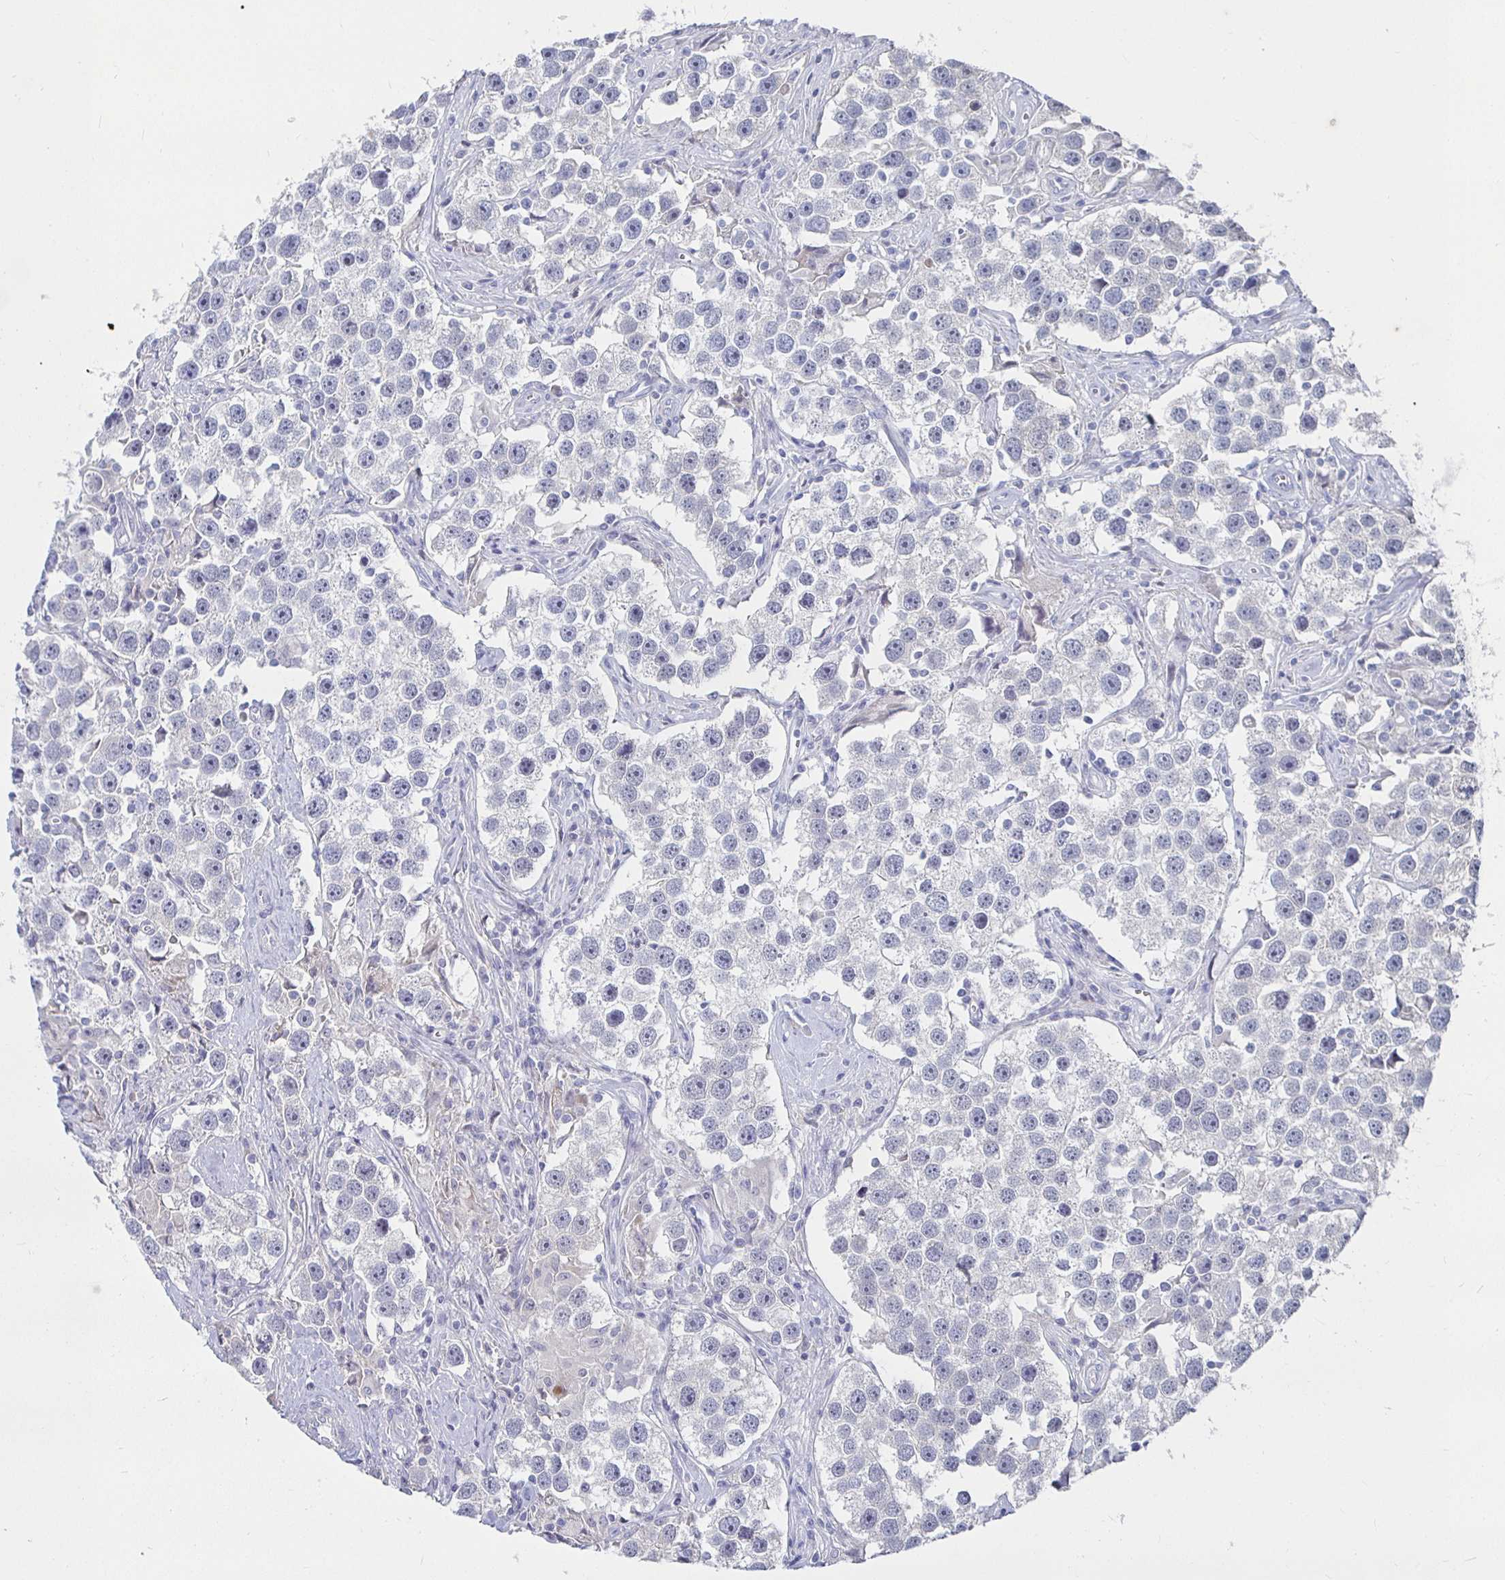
{"staining": {"intensity": "negative", "quantity": "none", "location": "none"}, "tissue": "testis cancer", "cell_type": "Tumor cells", "image_type": "cancer", "snomed": [{"axis": "morphology", "description": "Seminoma, NOS"}, {"axis": "topography", "description": "Testis"}], "caption": "Immunohistochemistry (IHC) of human testis cancer (seminoma) reveals no staining in tumor cells. Nuclei are stained in blue.", "gene": "RNF144B", "patient": {"sex": "male", "age": 49}}